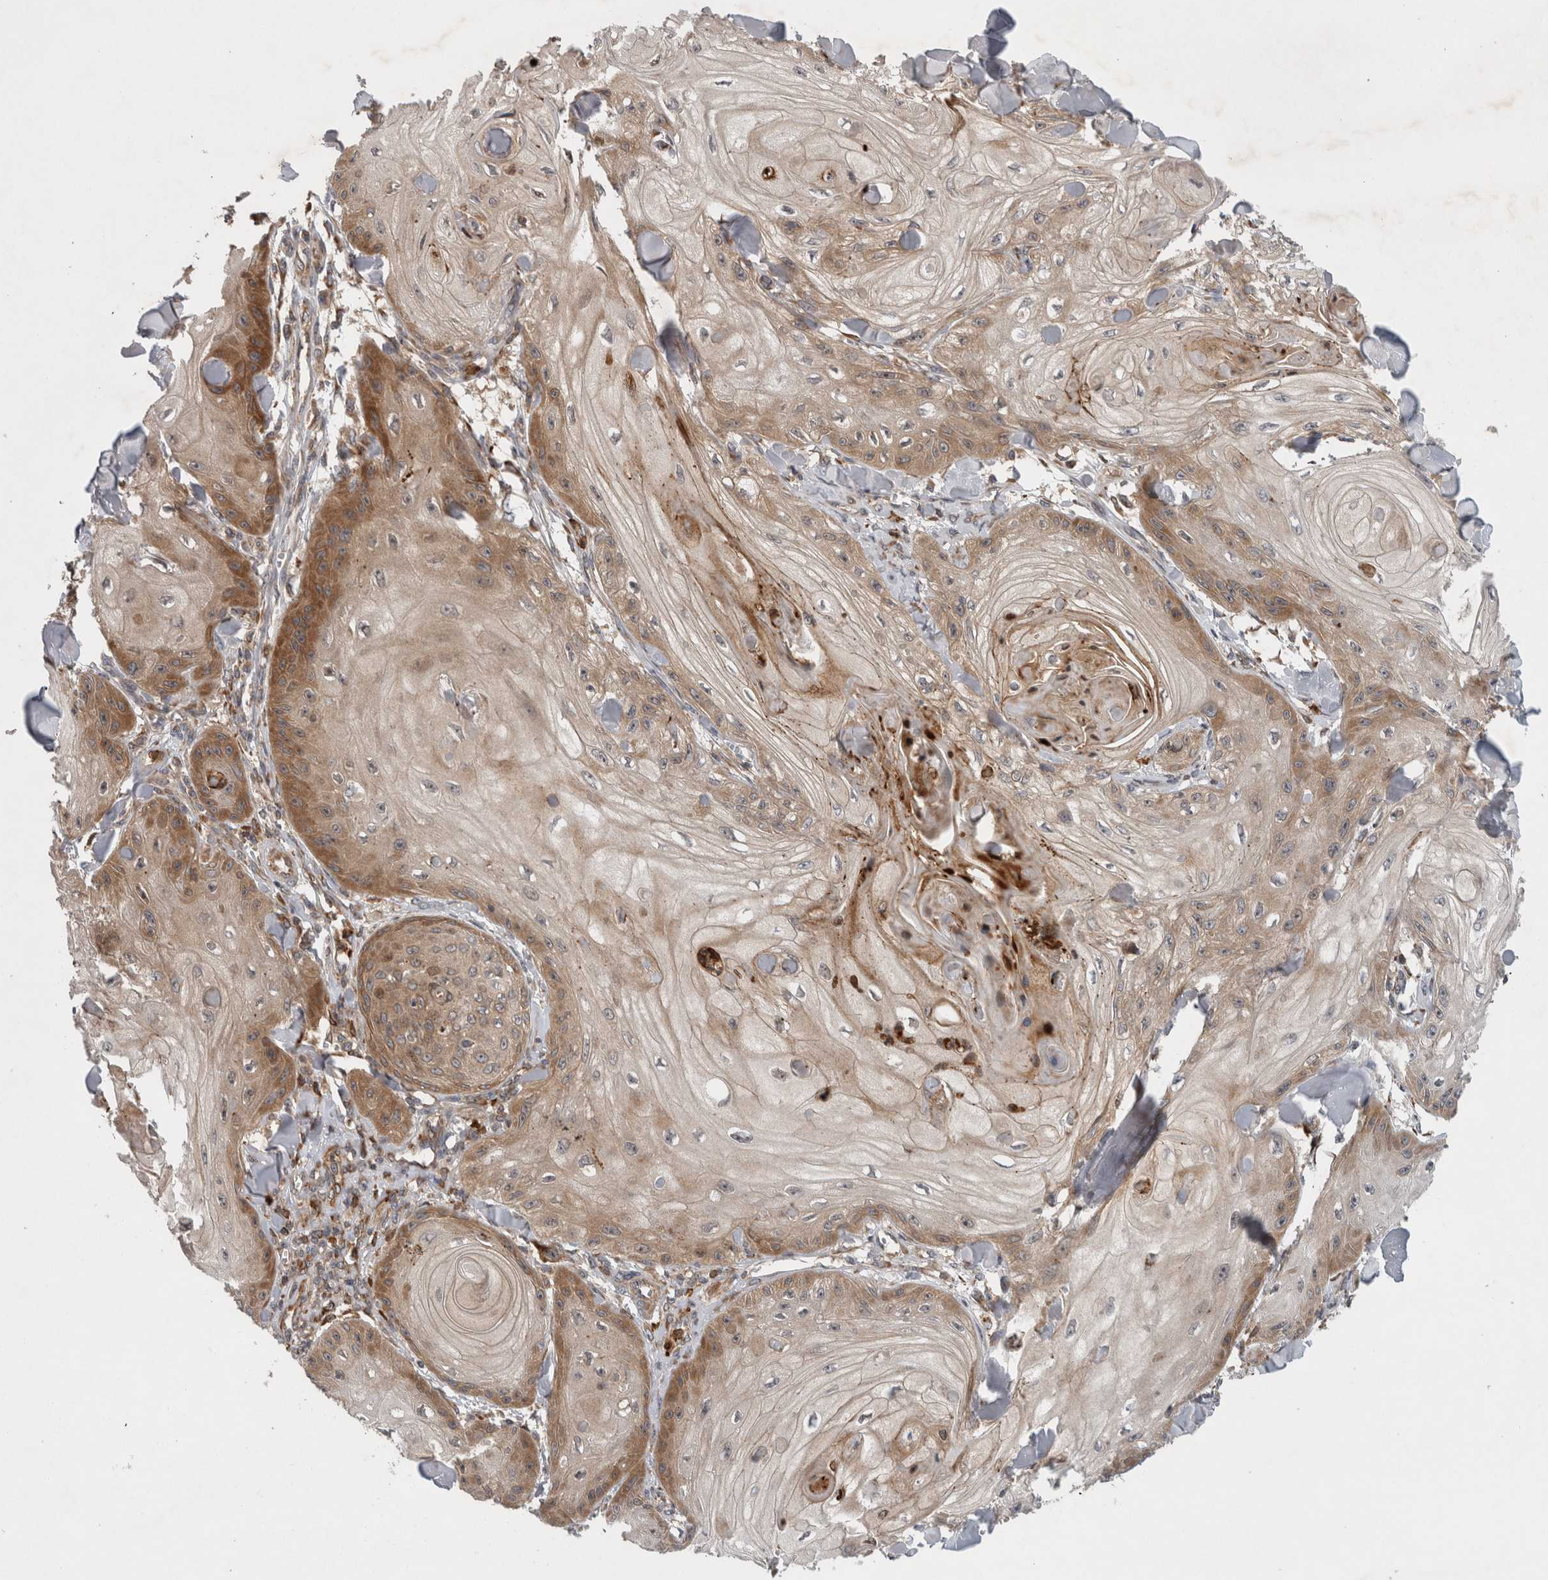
{"staining": {"intensity": "moderate", "quantity": ">75%", "location": "cytoplasmic/membranous"}, "tissue": "skin cancer", "cell_type": "Tumor cells", "image_type": "cancer", "snomed": [{"axis": "morphology", "description": "Squamous cell carcinoma, NOS"}, {"axis": "topography", "description": "Skin"}], "caption": "High-magnification brightfield microscopy of skin squamous cell carcinoma stained with DAB (3,3'-diaminobenzidine) (brown) and counterstained with hematoxylin (blue). tumor cells exhibit moderate cytoplasmic/membranous expression is present in approximately>75% of cells. Using DAB (brown) and hematoxylin (blue) stains, captured at high magnification using brightfield microscopy.", "gene": "PDCD2", "patient": {"sex": "male", "age": 74}}